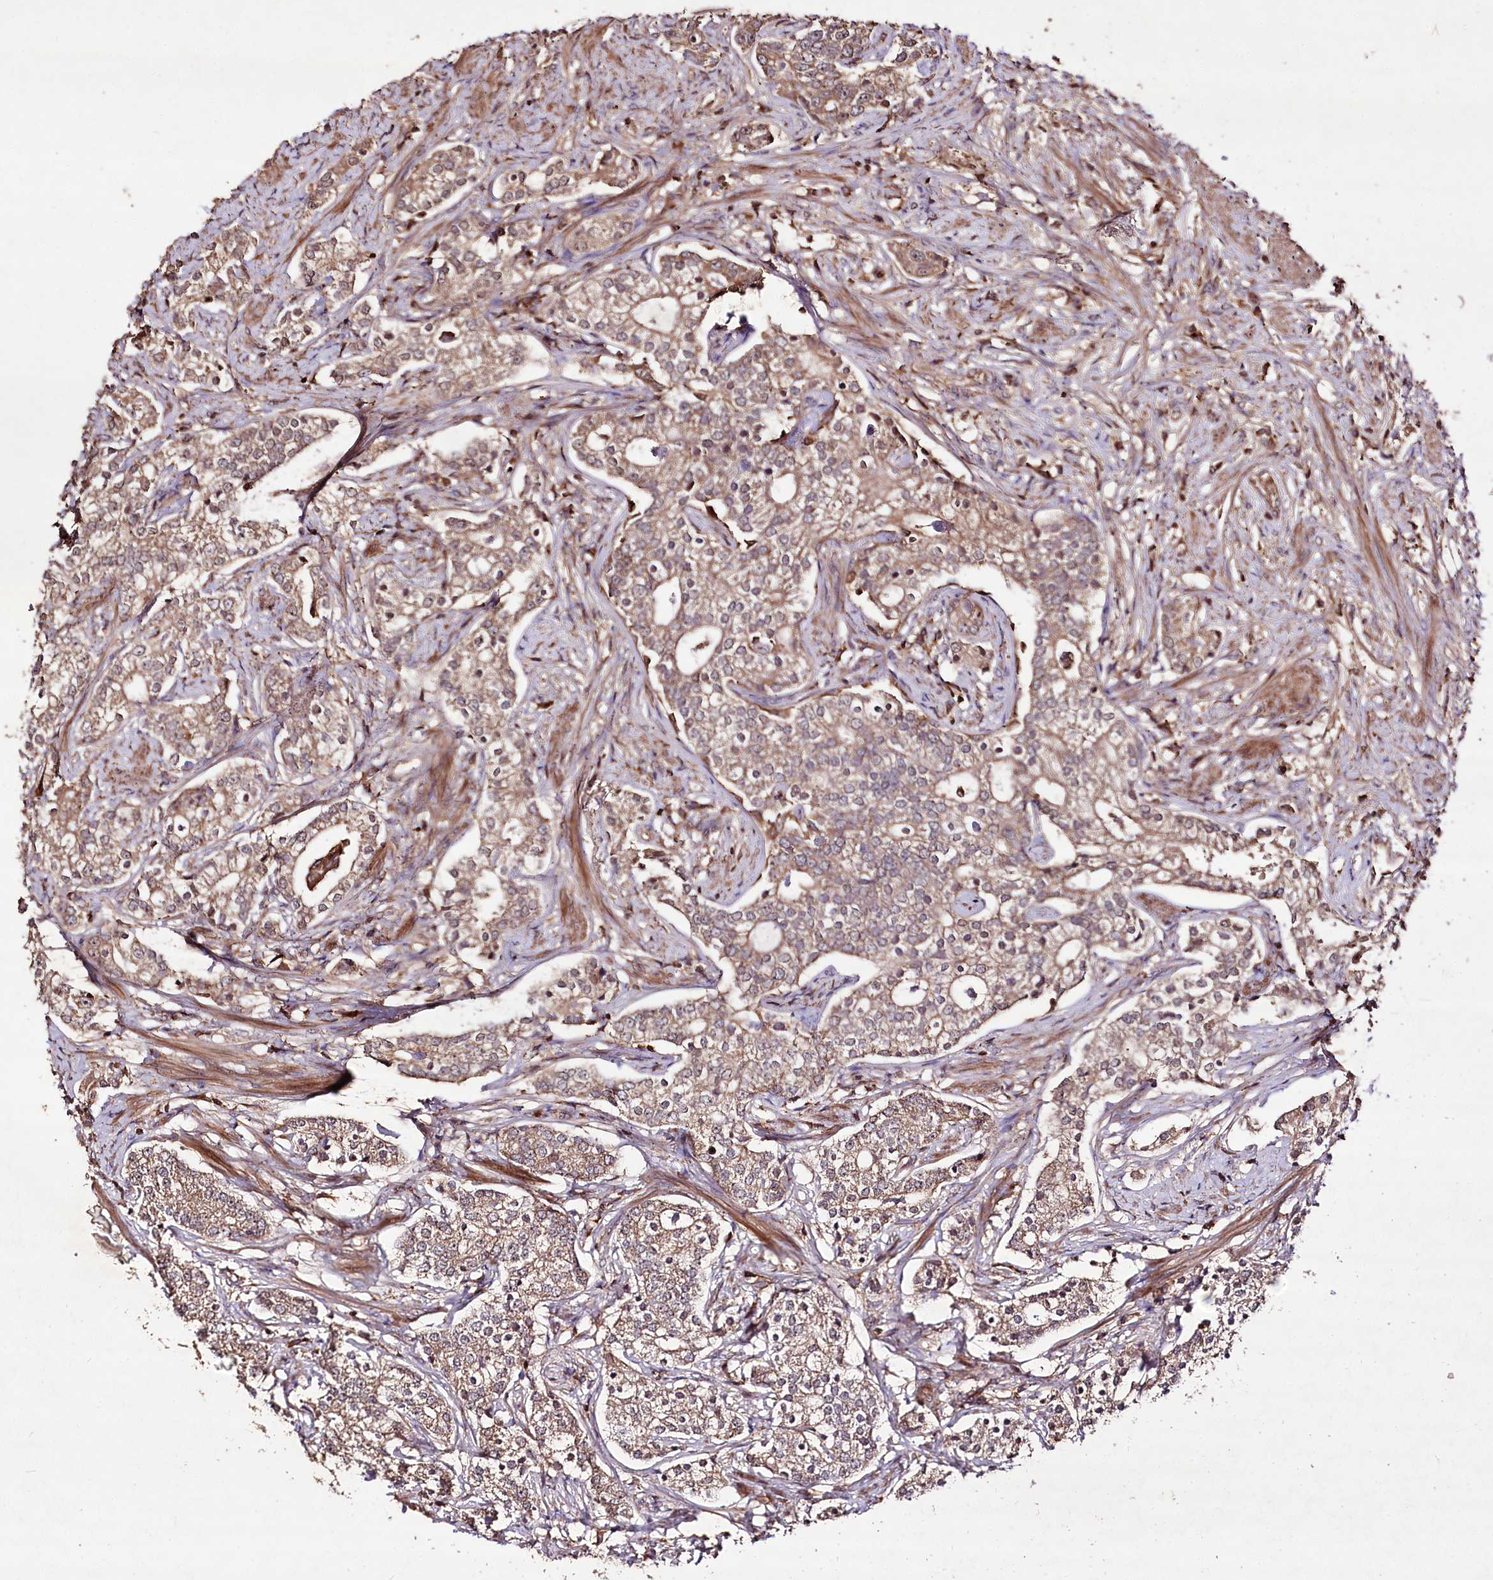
{"staining": {"intensity": "moderate", "quantity": ">75%", "location": "cytoplasmic/membranous,nuclear"}, "tissue": "prostate cancer", "cell_type": "Tumor cells", "image_type": "cancer", "snomed": [{"axis": "morphology", "description": "Adenocarcinoma, High grade"}, {"axis": "topography", "description": "Prostate"}], "caption": "A medium amount of moderate cytoplasmic/membranous and nuclear expression is present in approximately >75% of tumor cells in prostate high-grade adenocarcinoma tissue.", "gene": "FAM53B", "patient": {"sex": "male", "age": 69}}